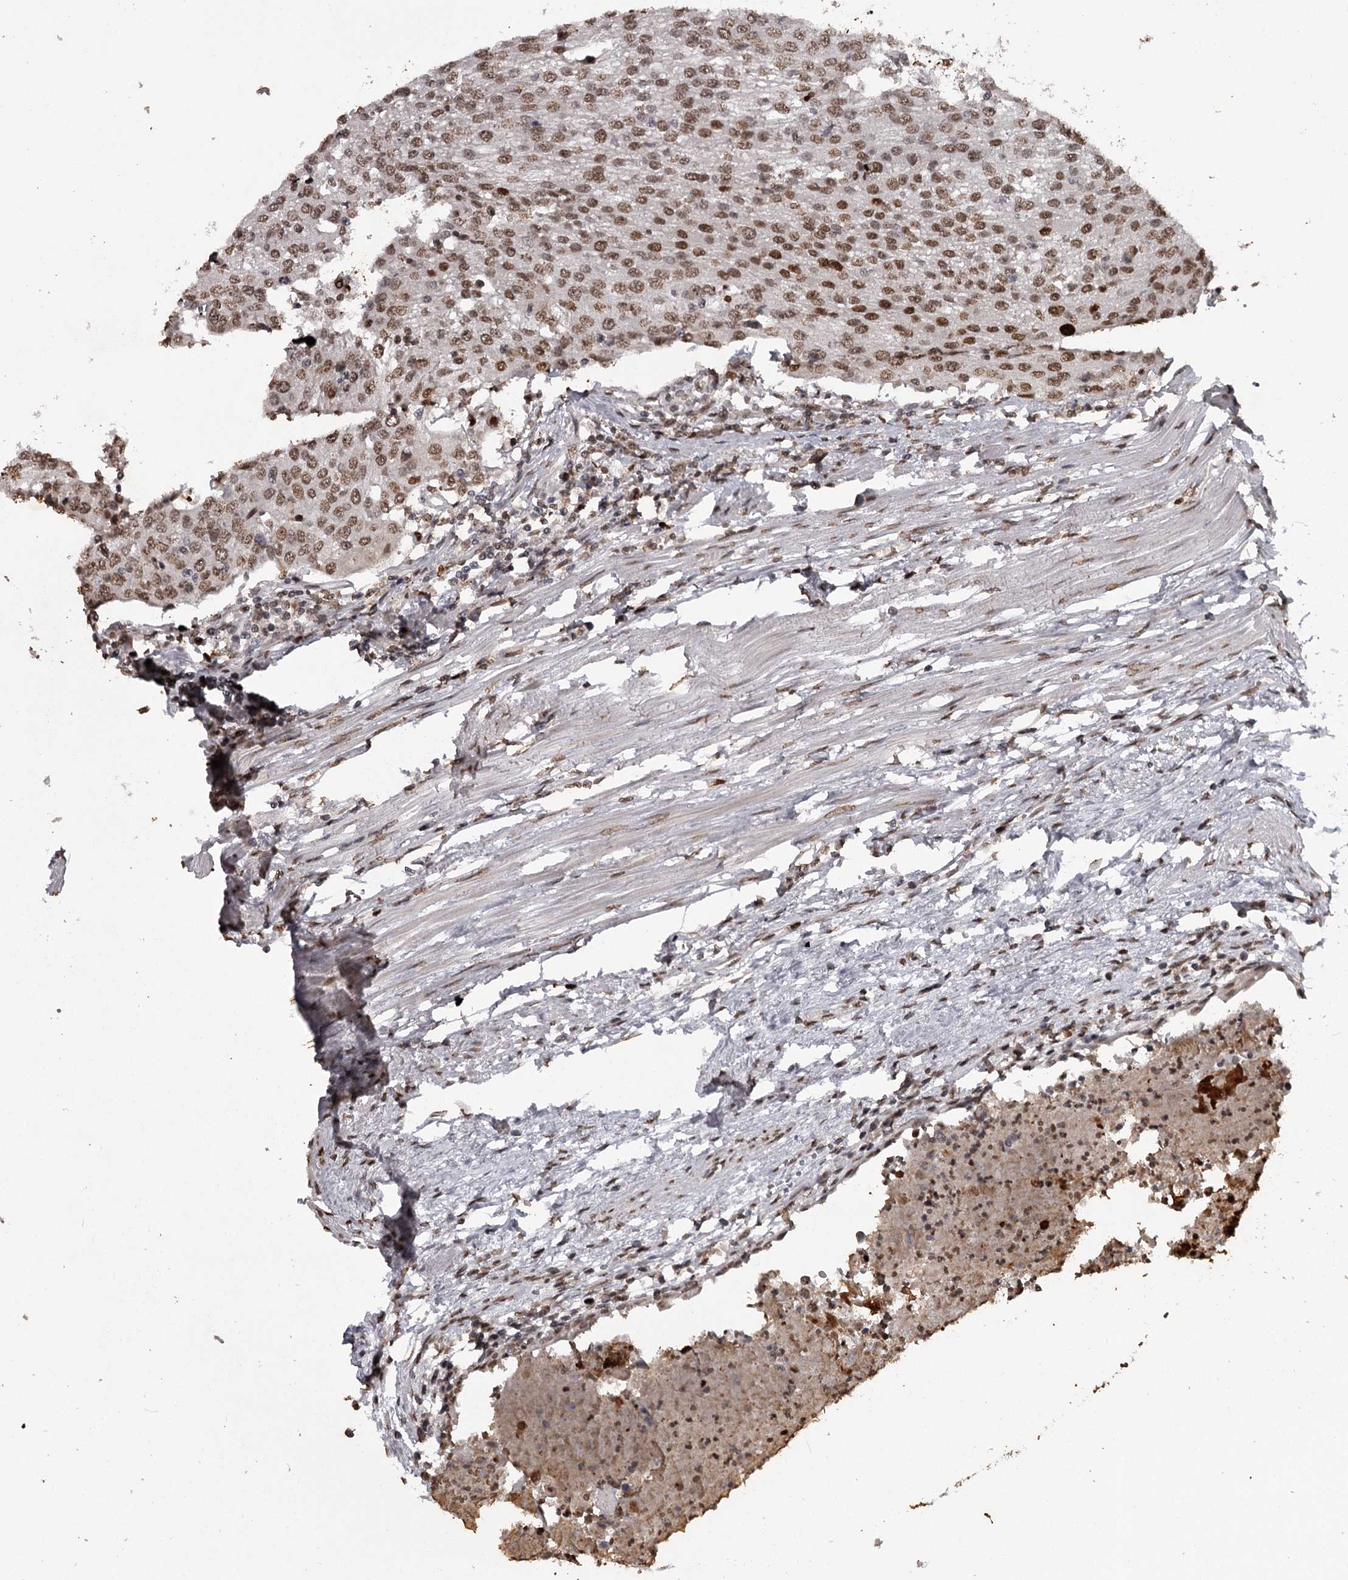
{"staining": {"intensity": "moderate", "quantity": ">75%", "location": "nuclear"}, "tissue": "urothelial cancer", "cell_type": "Tumor cells", "image_type": "cancer", "snomed": [{"axis": "morphology", "description": "Urothelial carcinoma, High grade"}, {"axis": "topography", "description": "Urinary bladder"}], "caption": "A brown stain highlights moderate nuclear expression of a protein in urothelial carcinoma (high-grade) tumor cells.", "gene": "THYN1", "patient": {"sex": "female", "age": 85}}